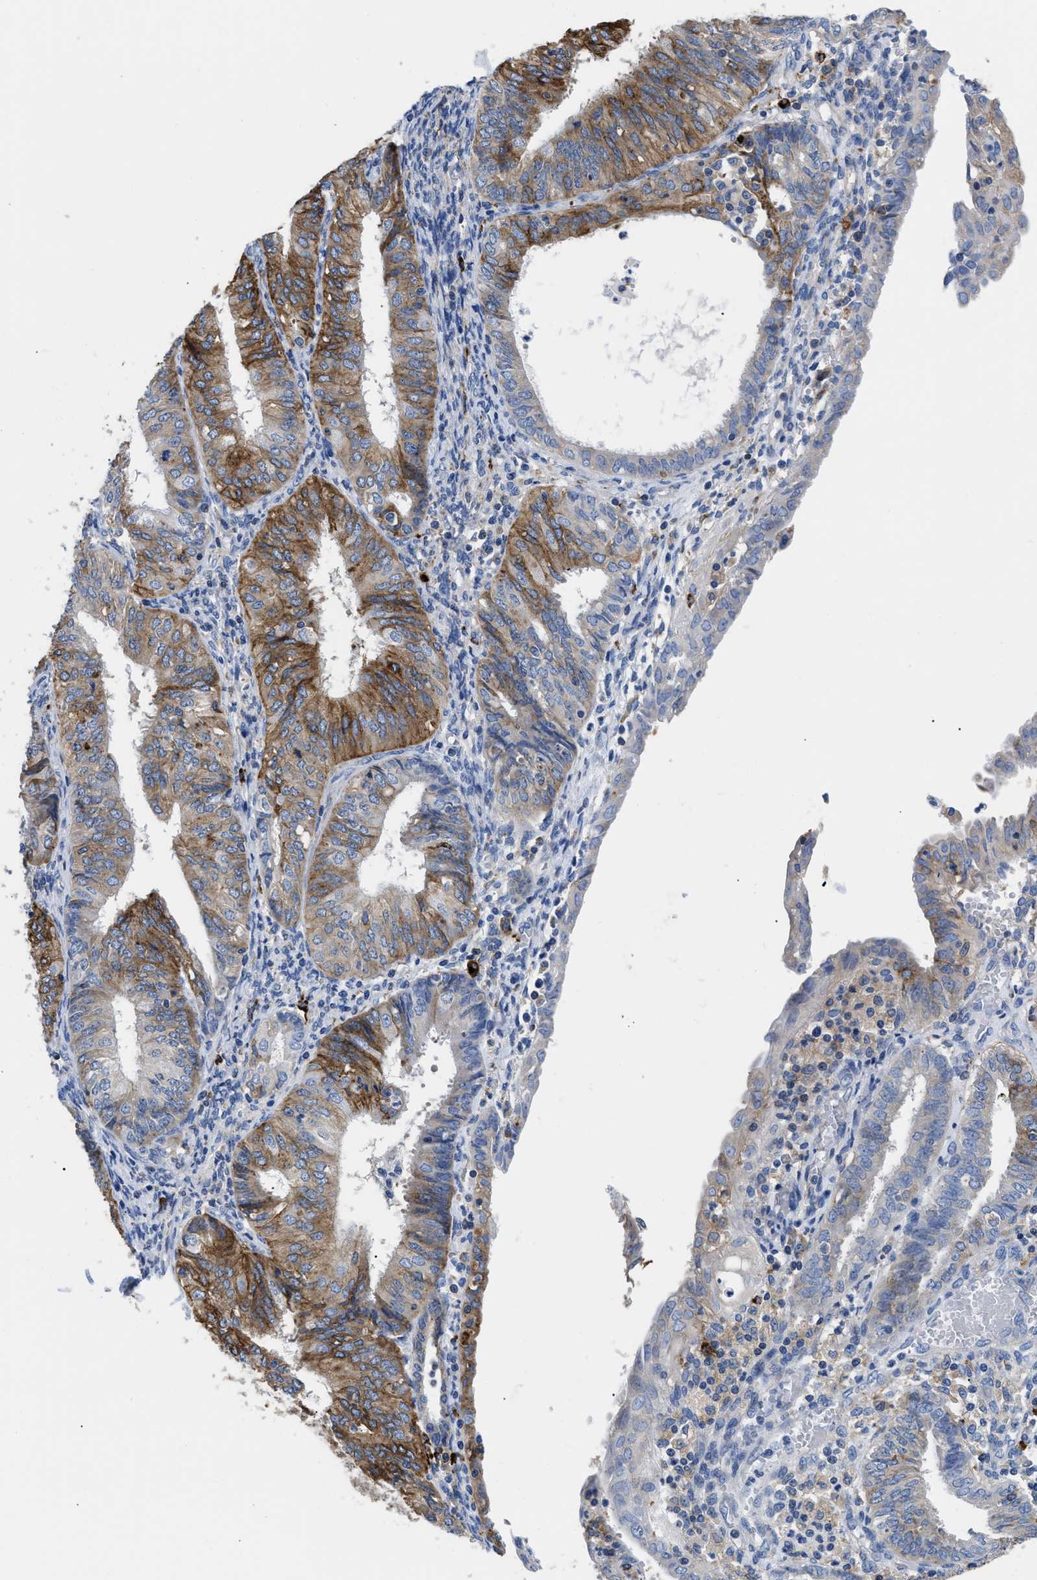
{"staining": {"intensity": "moderate", "quantity": "25%-75%", "location": "cytoplasmic/membranous"}, "tissue": "endometrial cancer", "cell_type": "Tumor cells", "image_type": "cancer", "snomed": [{"axis": "morphology", "description": "Adenocarcinoma, NOS"}, {"axis": "topography", "description": "Endometrium"}], "caption": "Endometrial adenocarcinoma was stained to show a protein in brown. There is medium levels of moderate cytoplasmic/membranous positivity in approximately 25%-75% of tumor cells. Using DAB (3,3'-diaminobenzidine) (brown) and hematoxylin (blue) stains, captured at high magnification using brightfield microscopy.", "gene": "HLA-DPA1", "patient": {"sex": "female", "age": 58}}